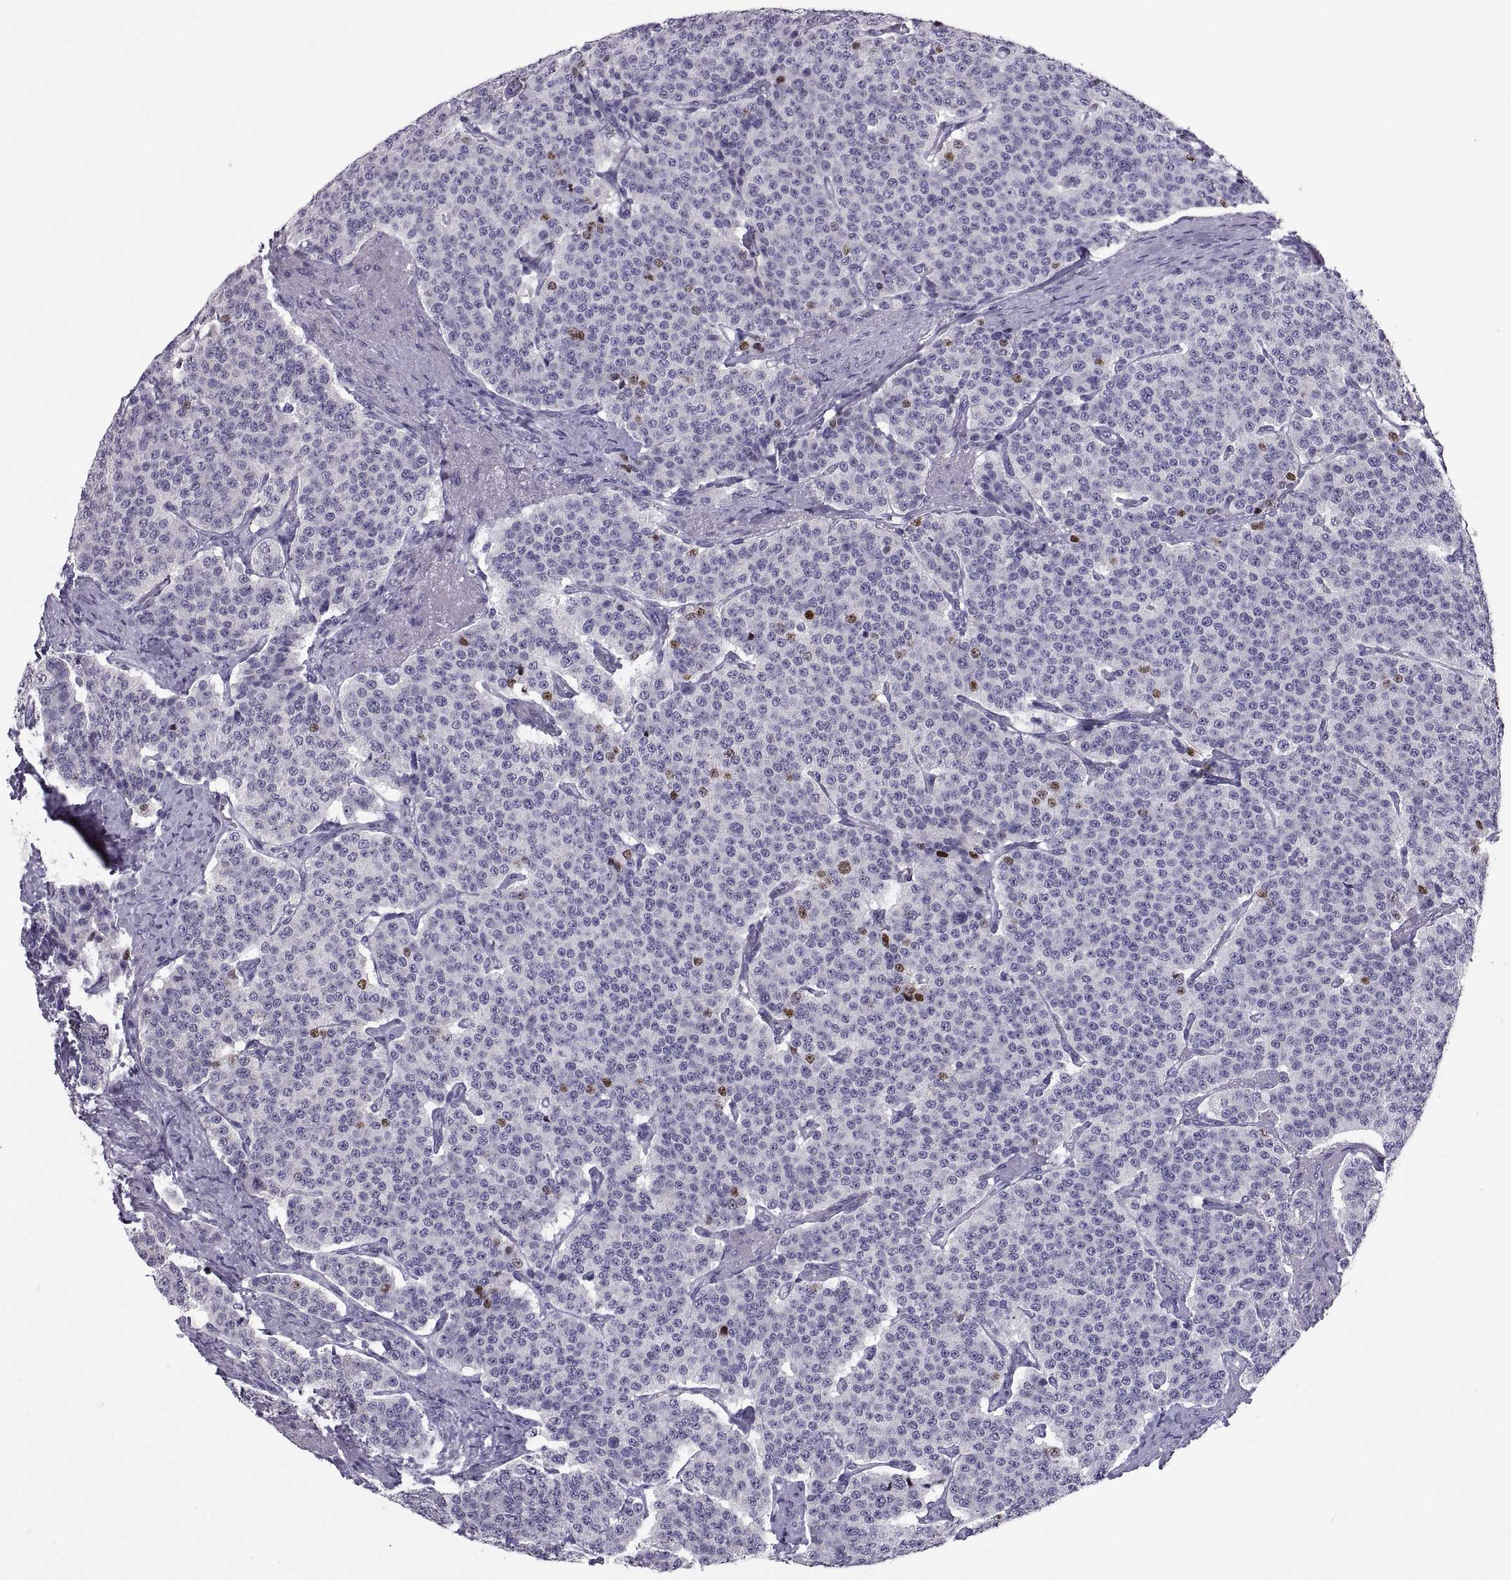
{"staining": {"intensity": "moderate", "quantity": "<25%", "location": "nuclear"}, "tissue": "carcinoid", "cell_type": "Tumor cells", "image_type": "cancer", "snomed": [{"axis": "morphology", "description": "Carcinoid, malignant, NOS"}, {"axis": "topography", "description": "Small intestine"}], "caption": "A brown stain shows moderate nuclear expression of a protein in carcinoid (malignant) tumor cells.", "gene": "SOX21", "patient": {"sex": "female", "age": 58}}